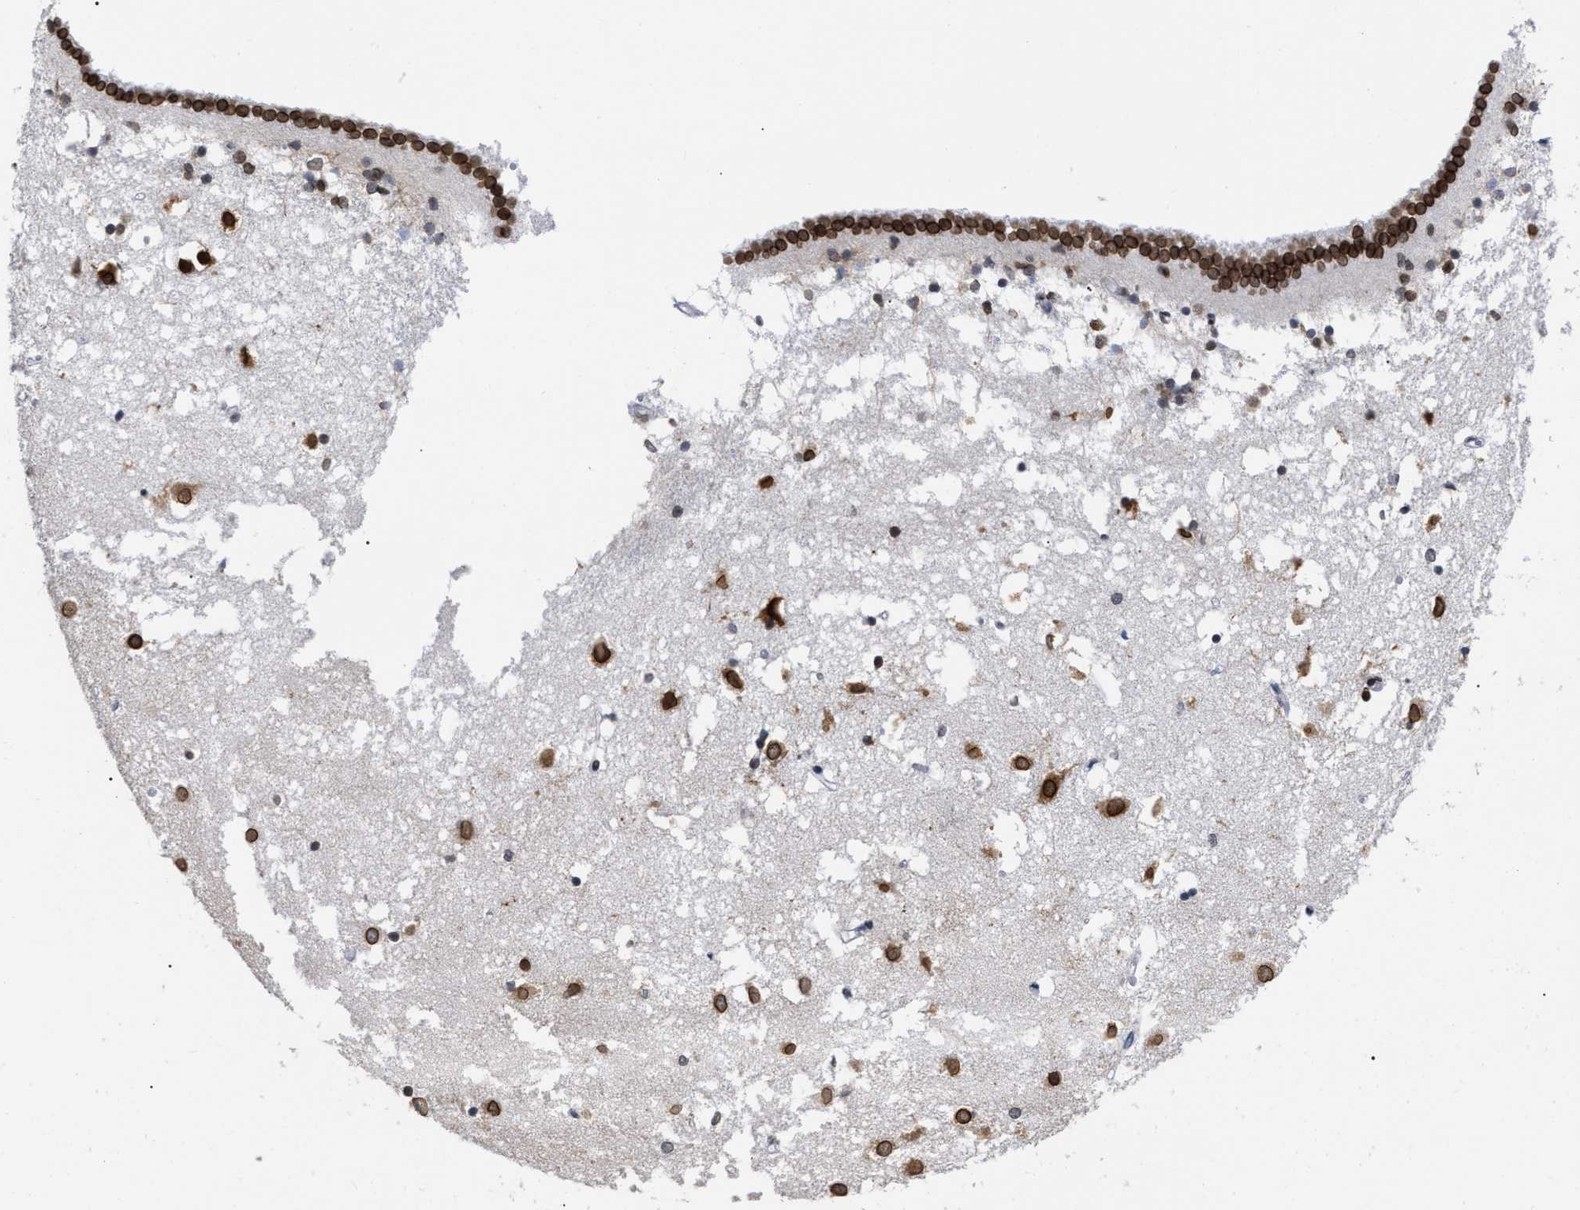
{"staining": {"intensity": "moderate", "quantity": "25%-75%", "location": "cytoplasmic/membranous,nuclear"}, "tissue": "caudate", "cell_type": "Glial cells", "image_type": "normal", "snomed": [{"axis": "morphology", "description": "Normal tissue, NOS"}, {"axis": "topography", "description": "Lateral ventricle wall"}], "caption": "Protein staining demonstrates moderate cytoplasmic/membranous,nuclear positivity in about 25%-75% of glial cells in unremarkable caudate.", "gene": "TPR", "patient": {"sex": "male", "age": 45}}